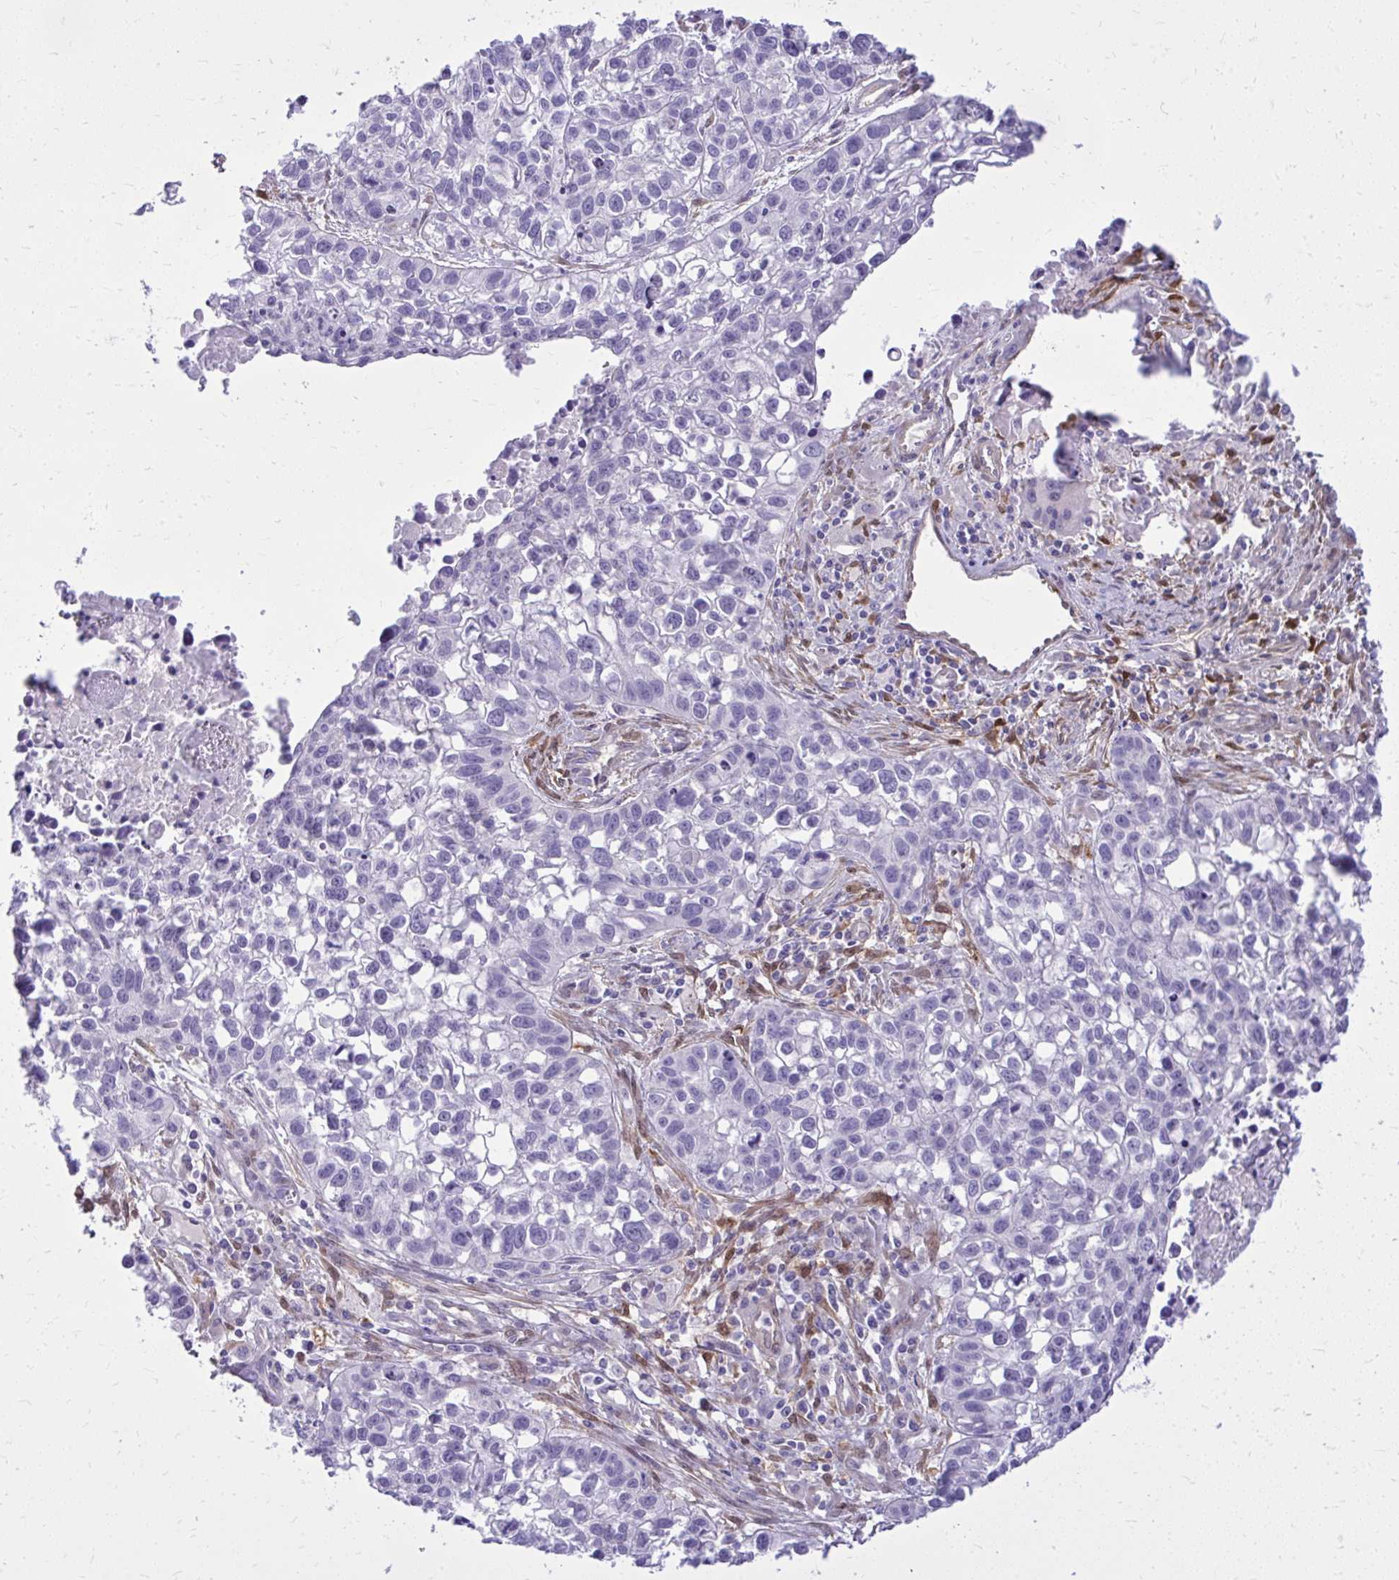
{"staining": {"intensity": "negative", "quantity": "none", "location": "none"}, "tissue": "lung cancer", "cell_type": "Tumor cells", "image_type": "cancer", "snomed": [{"axis": "morphology", "description": "Squamous cell carcinoma, NOS"}, {"axis": "topography", "description": "Lung"}], "caption": "Squamous cell carcinoma (lung) stained for a protein using immunohistochemistry (IHC) shows no staining tumor cells.", "gene": "NNMT", "patient": {"sex": "male", "age": 74}}